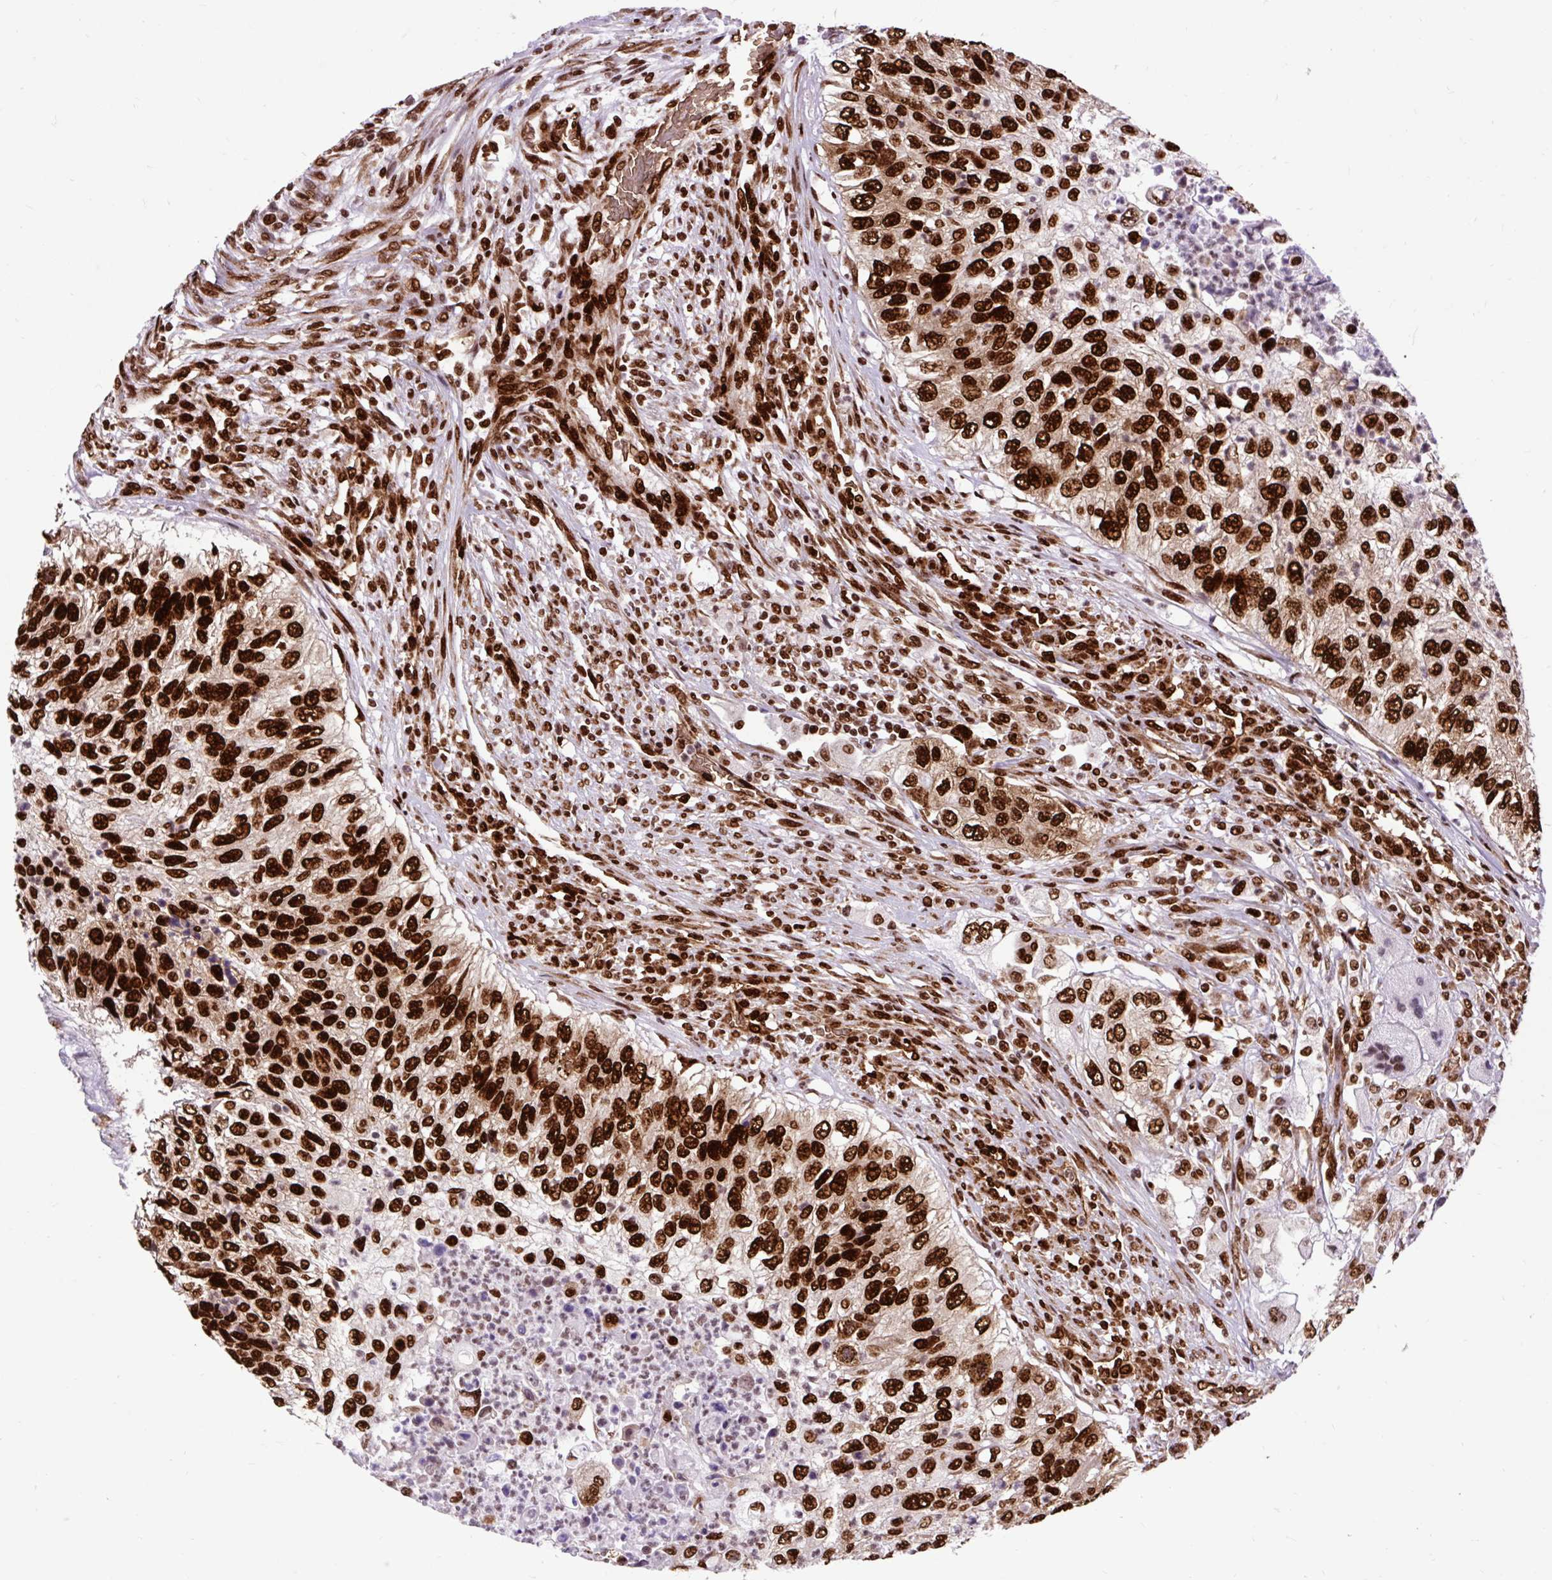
{"staining": {"intensity": "strong", "quantity": ">75%", "location": "nuclear"}, "tissue": "urothelial cancer", "cell_type": "Tumor cells", "image_type": "cancer", "snomed": [{"axis": "morphology", "description": "Urothelial carcinoma, High grade"}, {"axis": "topography", "description": "Urinary bladder"}], "caption": "IHC of human urothelial cancer shows high levels of strong nuclear expression in approximately >75% of tumor cells. The staining is performed using DAB (3,3'-diaminobenzidine) brown chromogen to label protein expression. The nuclei are counter-stained blue using hematoxylin.", "gene": "FUS", "patient": {"sex": "female", "age": 60}}